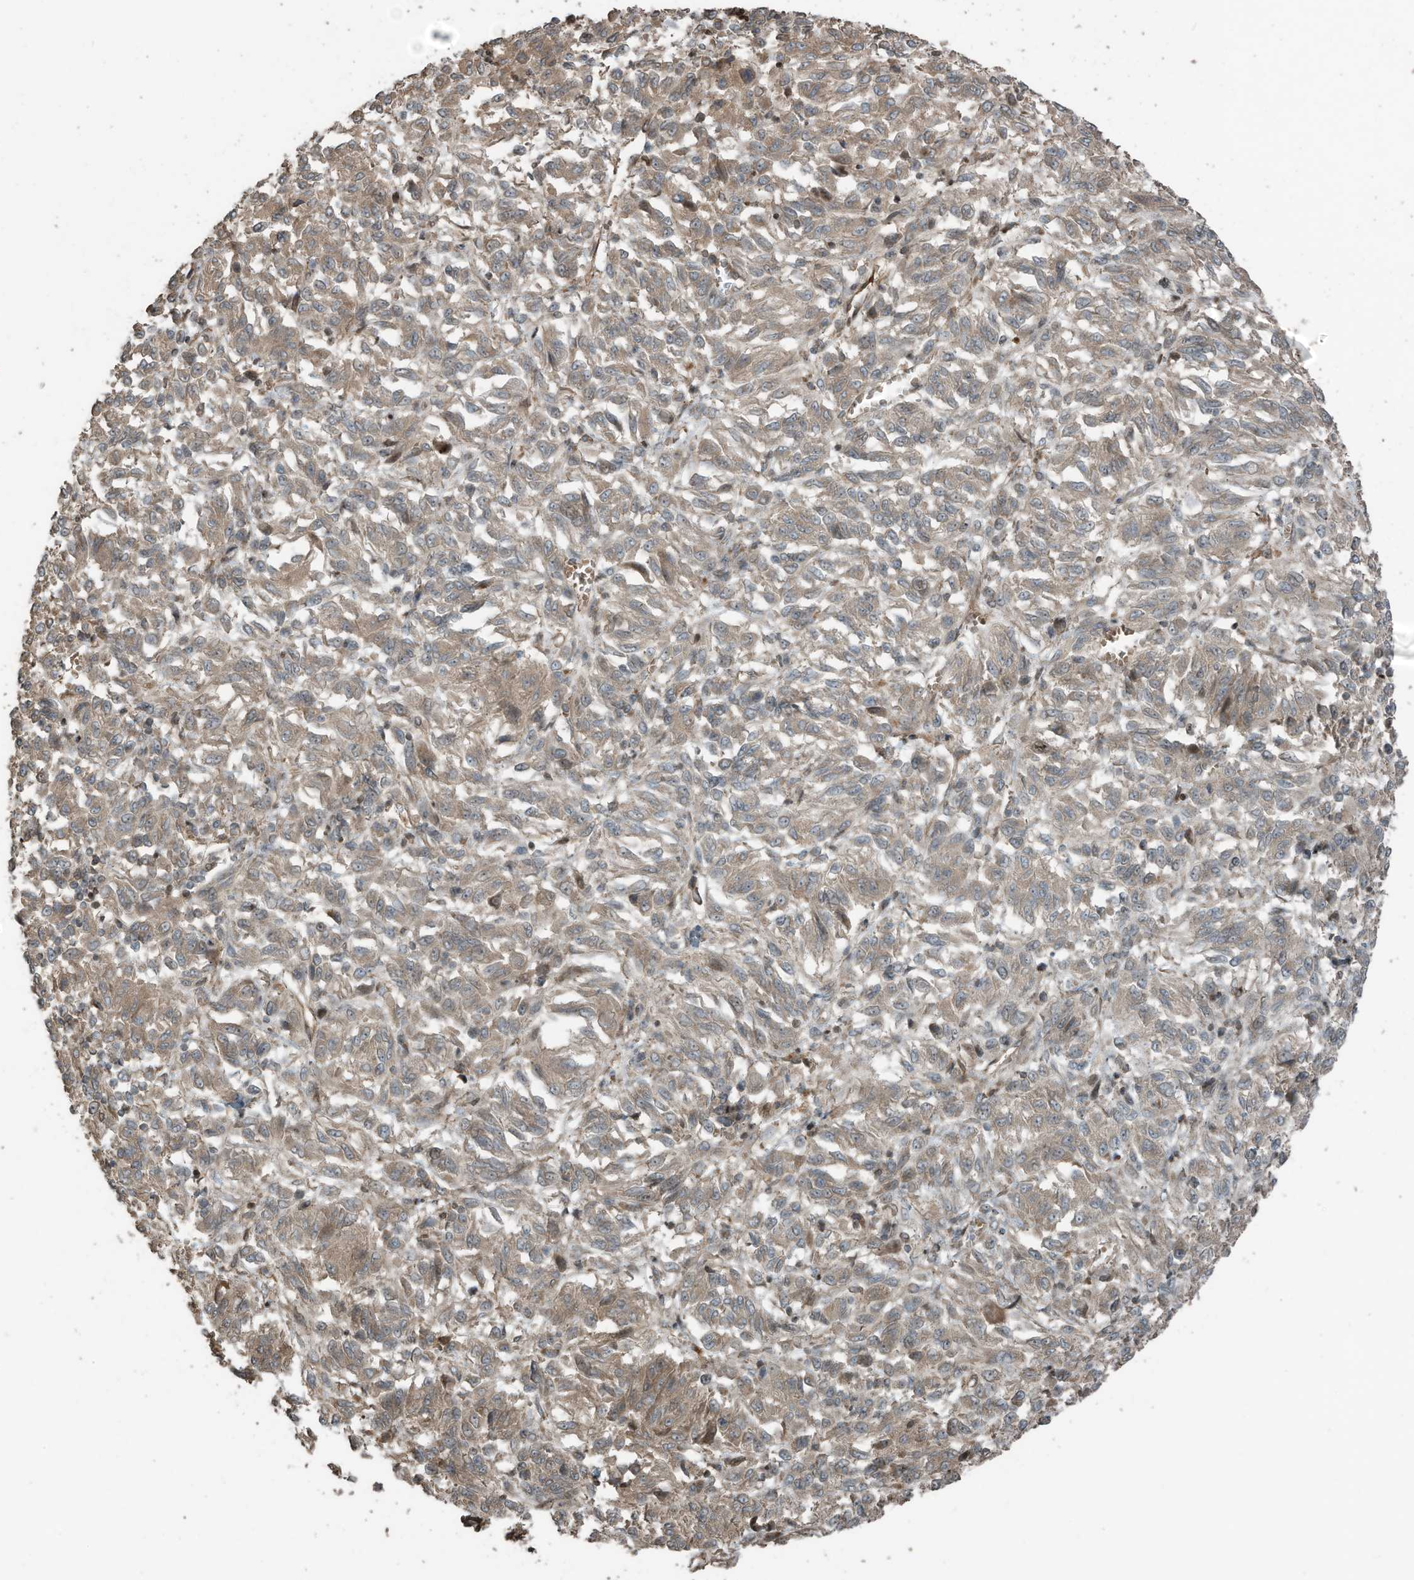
{"staining": {"intensity": "weak", "quantity": ">75%", "location": "cytoplasmic/membranous"}, "tissue": "melanoma", "cell_type": "Tumor cells", "image_type": "cancer", "snomed": [{"axis": "morphology", "description": "Malignant melanoma, Metastatic site"}, {"axis": "topography", "description": "Lung"}], "caption": "An IHC photomicrograph of tumor tissue is shown. Protein staining in brown highlights weak cytoplasmic/membranous positivity in malignant melanoma (metastatic site) within tumor cells. (DAB (3,3'-diaminobenzidine) = brown stain, brightfield microscopy at high magnification).", "gene": "ZNF653", "patient": {"sex": "male", "age": 64}}